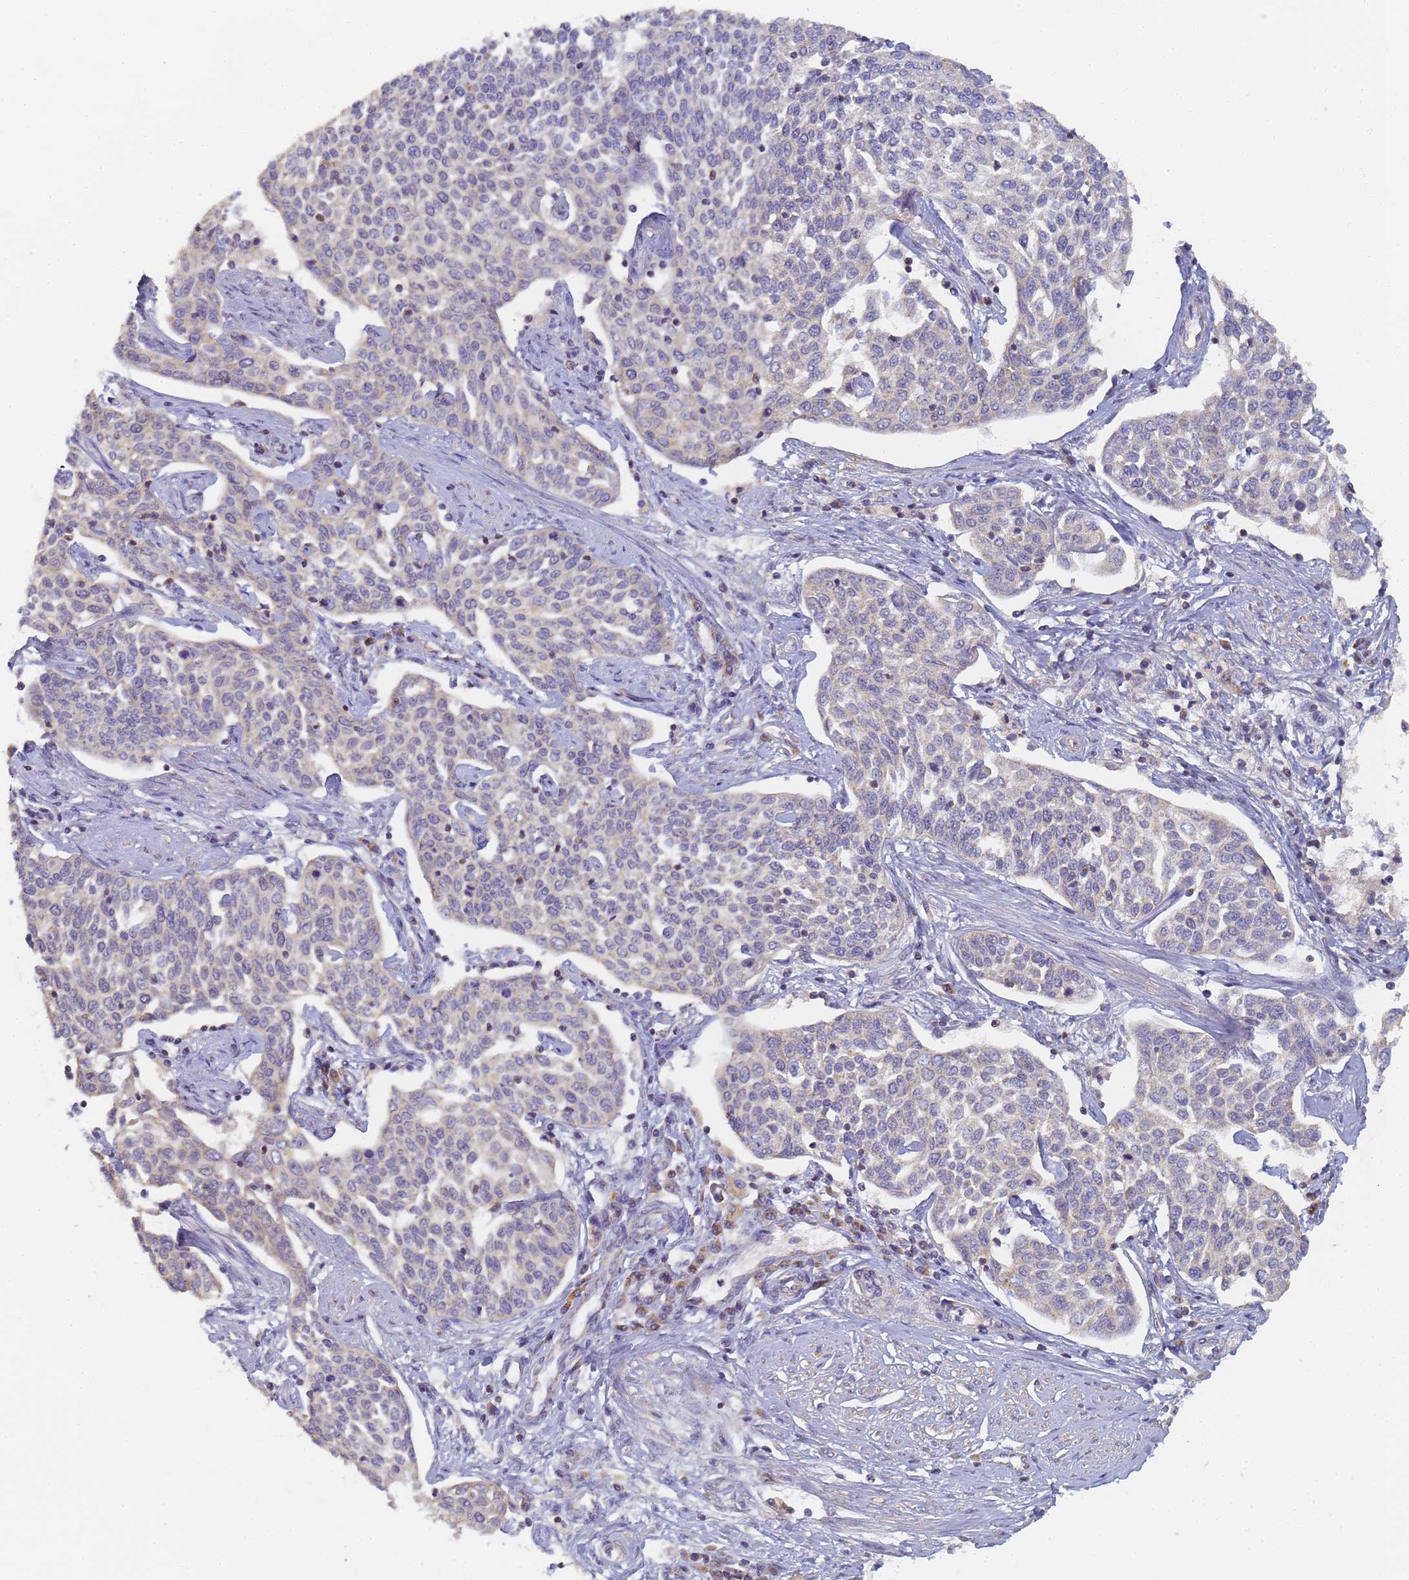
{"staining": {"intensity": "negative", "quantity": "none", "location": "none"}, "tissue": "cervical cancer", "cell_type": "Tumor cells", "image_type": "cancer", "snomed": [{"axis": "morphology", "description": "Squamous cell carcinoma, NOS"}, {"axis": "topography", "description": "Cervix"}], "caption": "The immunohistochemistry (IHC) image has no significant positivity in tumor cells of squamous cell carcinoma (cervical) tissue. (Brightfield microscopy of DAB (3,3'-diaminobenzidine) IHC at high magnification).", "gene": "UTP23", "patient": {"sex": "female", "age": 34}}